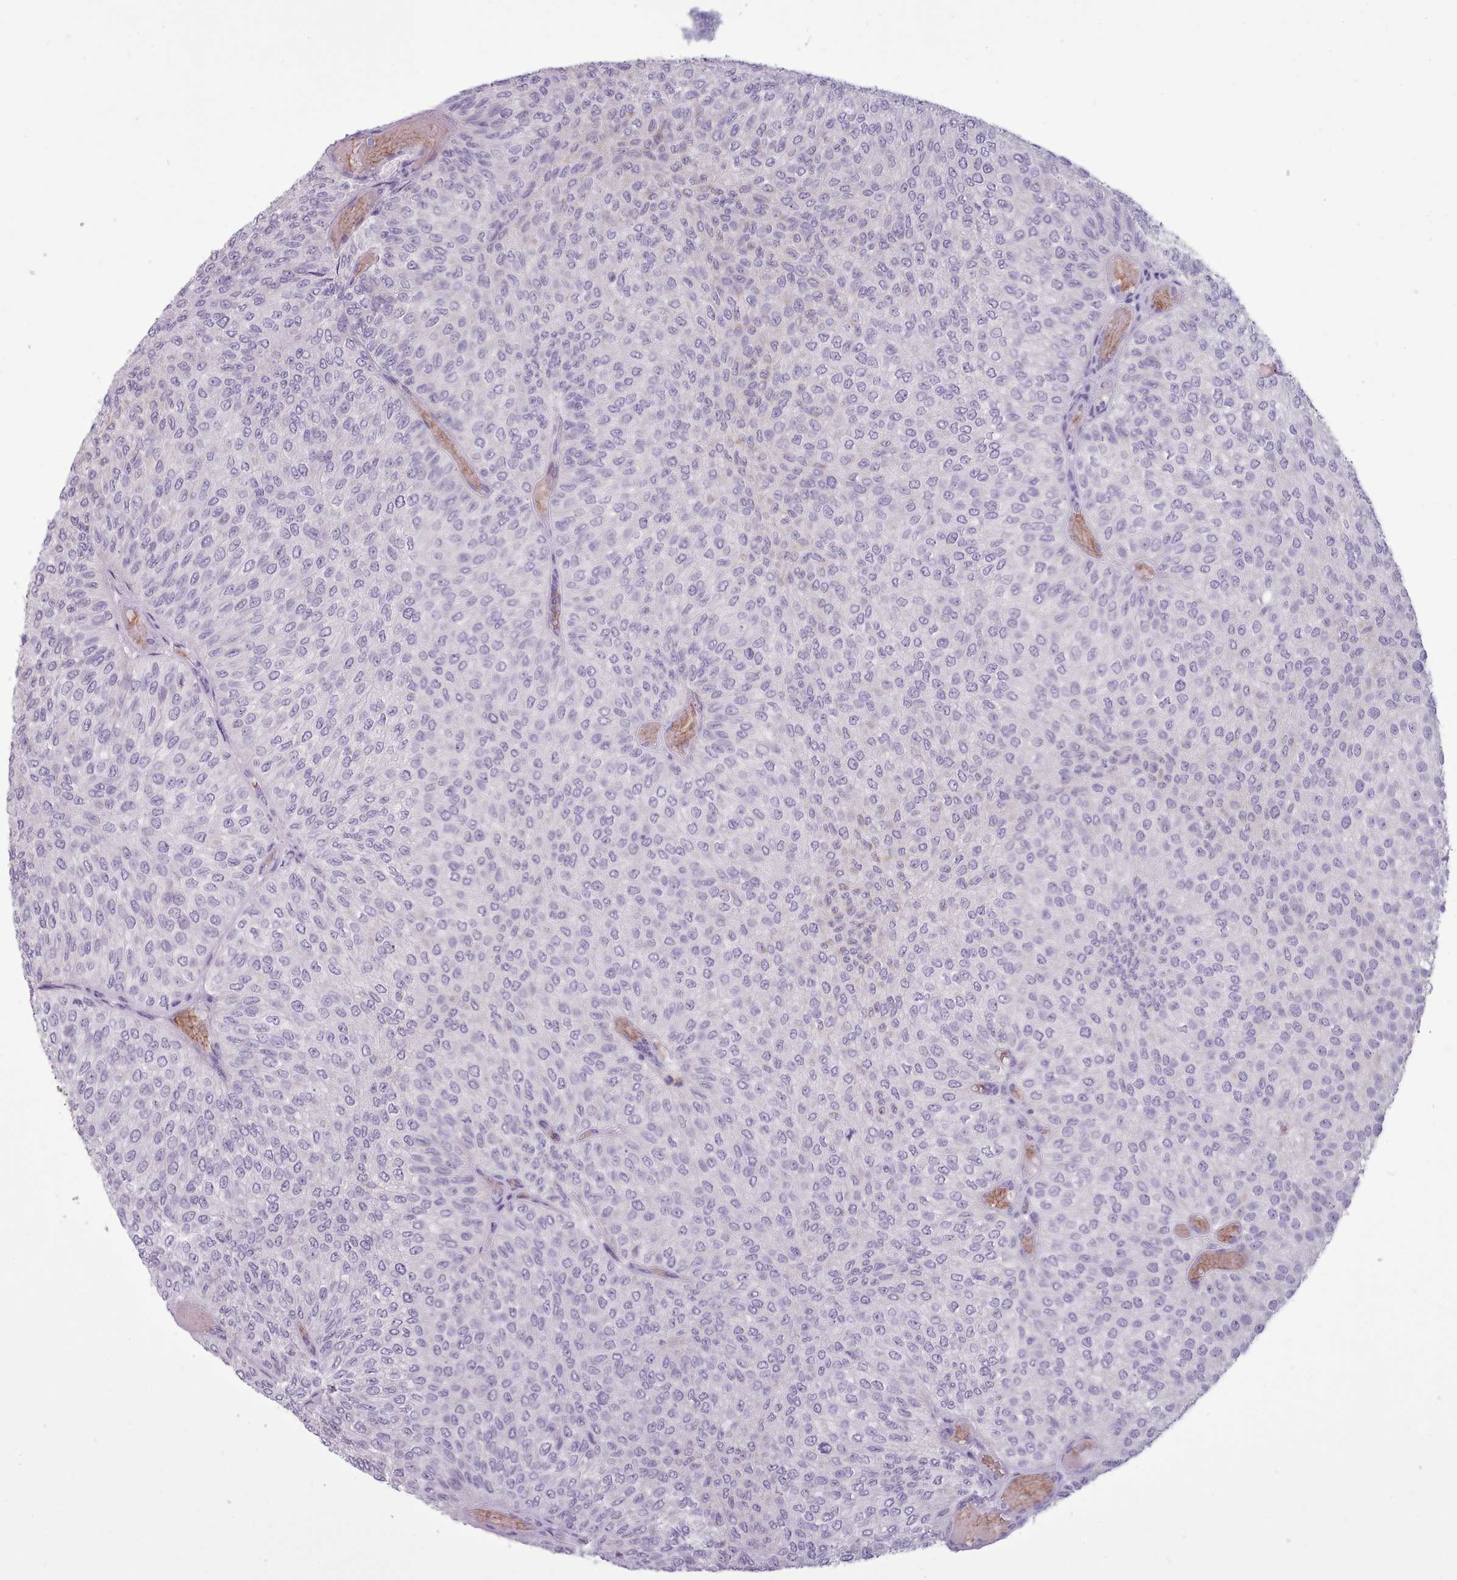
{"staining": {"intensity": "weak", "quantity": "<25%", "location": "cytoplasmic/membranous"}, "tissue": "urothelial cancer", "cell_type": "Tumor cells", "image_type": "cancer", "snomed": [{"axis": "morphology", "description": "Urothelial carcinoma, Low grade"}, {"axis": "topography", "description": "Urinary bladder"}], "caption": "Urothelial cancer was stained to show a protein in brown. There is no significant expression in tumor cells. (DAB immunohistochemistry, high magnification).", "gene": "AK4", "patient": {"sex": "male", "age": 78}}